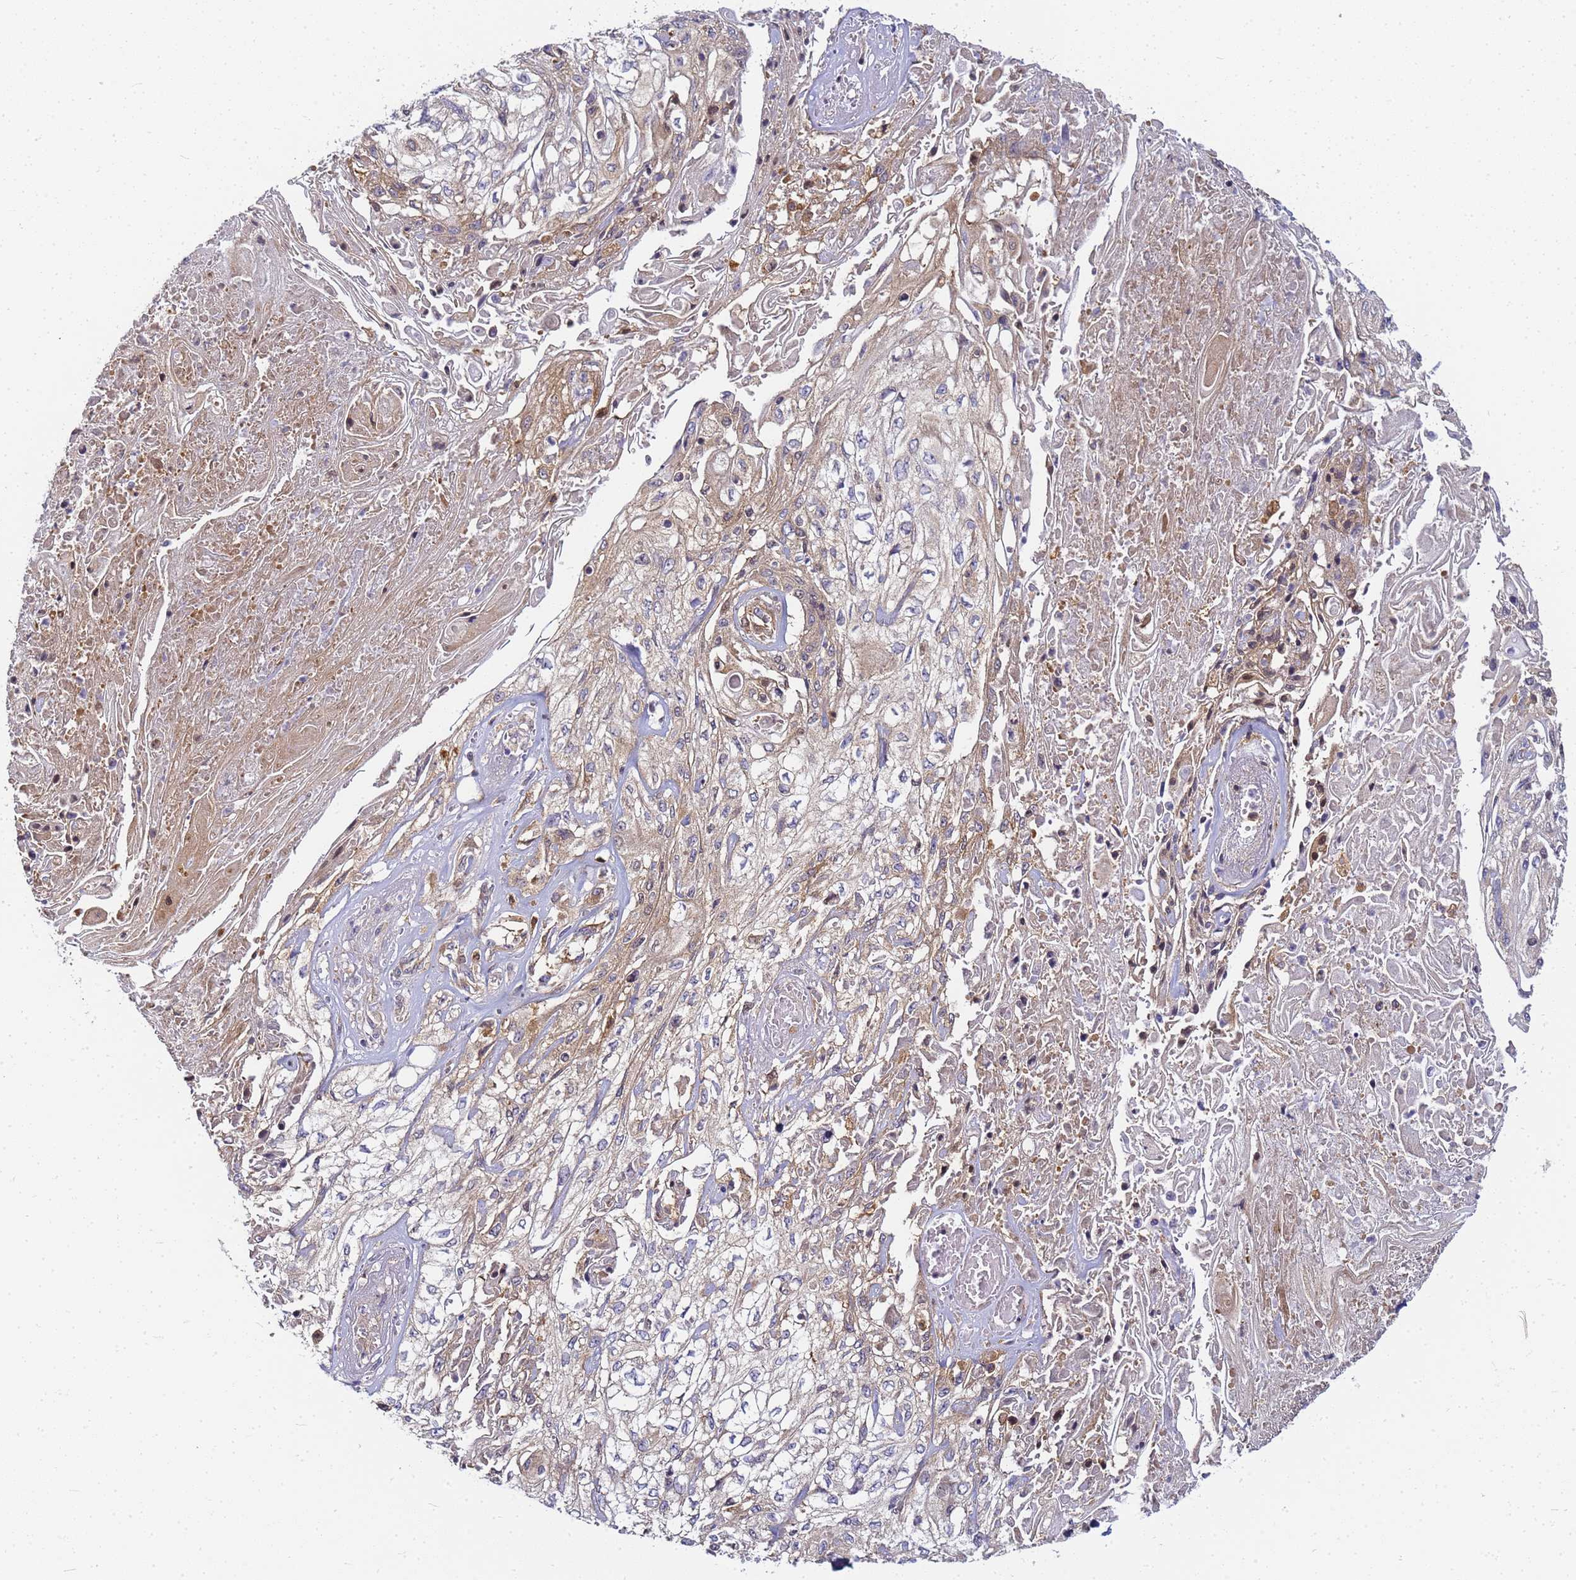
{"staining": {"intensity": "weak", "quantity": "<25%", "location": "cytoplasmic/membranous"}, "tissue": "skin cancer", "cell_type": "Tumor cells", "image_type": "cancer", "snomed": [{"axis": "morphology", "description": "Squamous cell carcinoma, NOS"}, {"axis": "morphology", "description": "Squamous cell carcinoma, metastatic, NOS"}, {"axis": "topography", "description": "Skin"}, {"axis": "topography", "description": "Lymph node"}], "caption": "A high-resolution image shows immunohistochemistry (IHC) staining of skin squamous cell carcinoma, which demonstrates no significant positivity in tumor cells. The staining was performed using DAB to visualize the protein expression in brown, while the nuclei were stained in blue with hematoxylin (Magnification: 20x).", "gene": "CHM", "patient": {"sex": "male", "age": 75}}